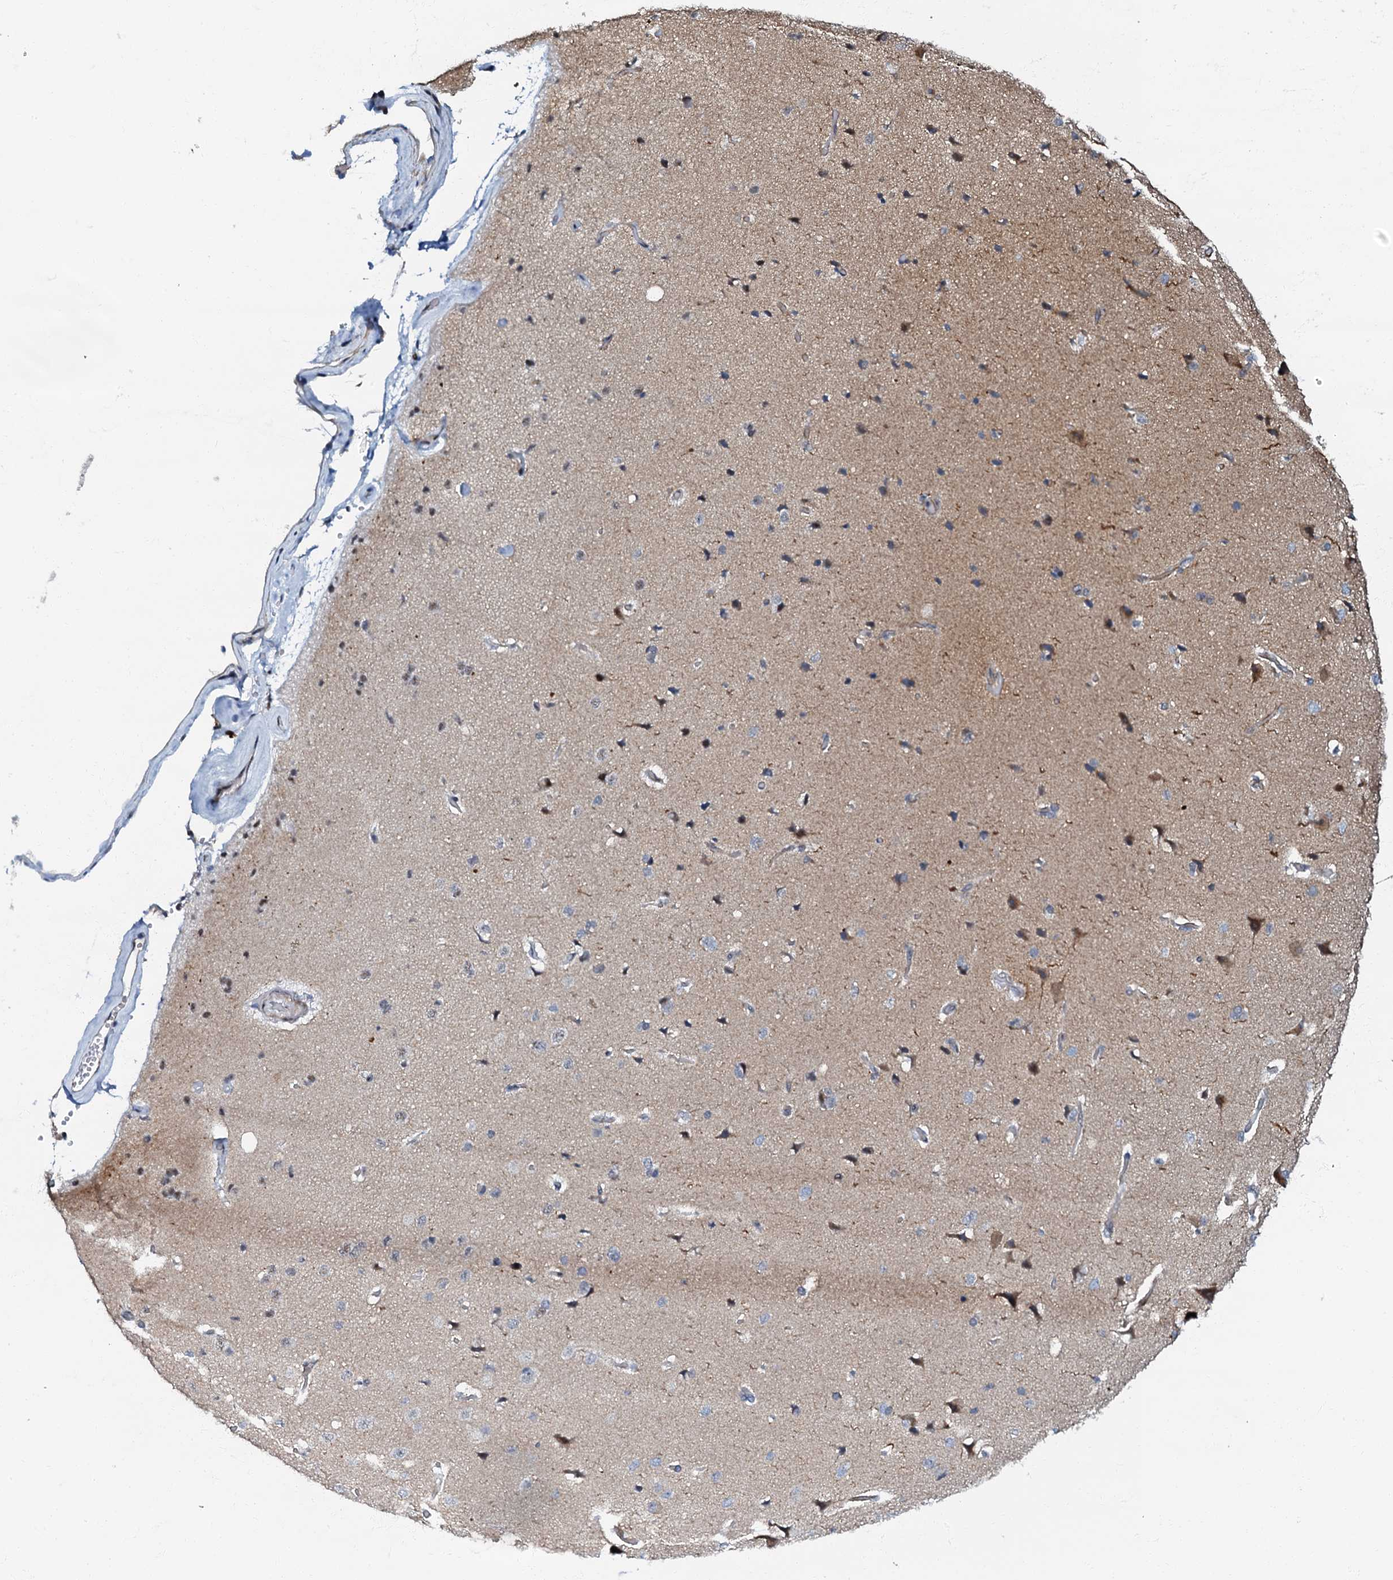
{"staining": {"intensity": "negative", "quantity": "none", "location": "none"}, "tissue": "cerebral cortex", "cell_type": "Endothelial cells", "image_type": "normal", "snomed": [{"axis": "morphology", "description": "Normal tissue, NOS"}, {"axis": "topography", "description": "Cerebral cortex"}], "caption": "The micrograph shows no staining of endothelial cells in normal cerebral cortex.", "gene": "OLAH", "patient": {"sex": "male", "age": 62}}